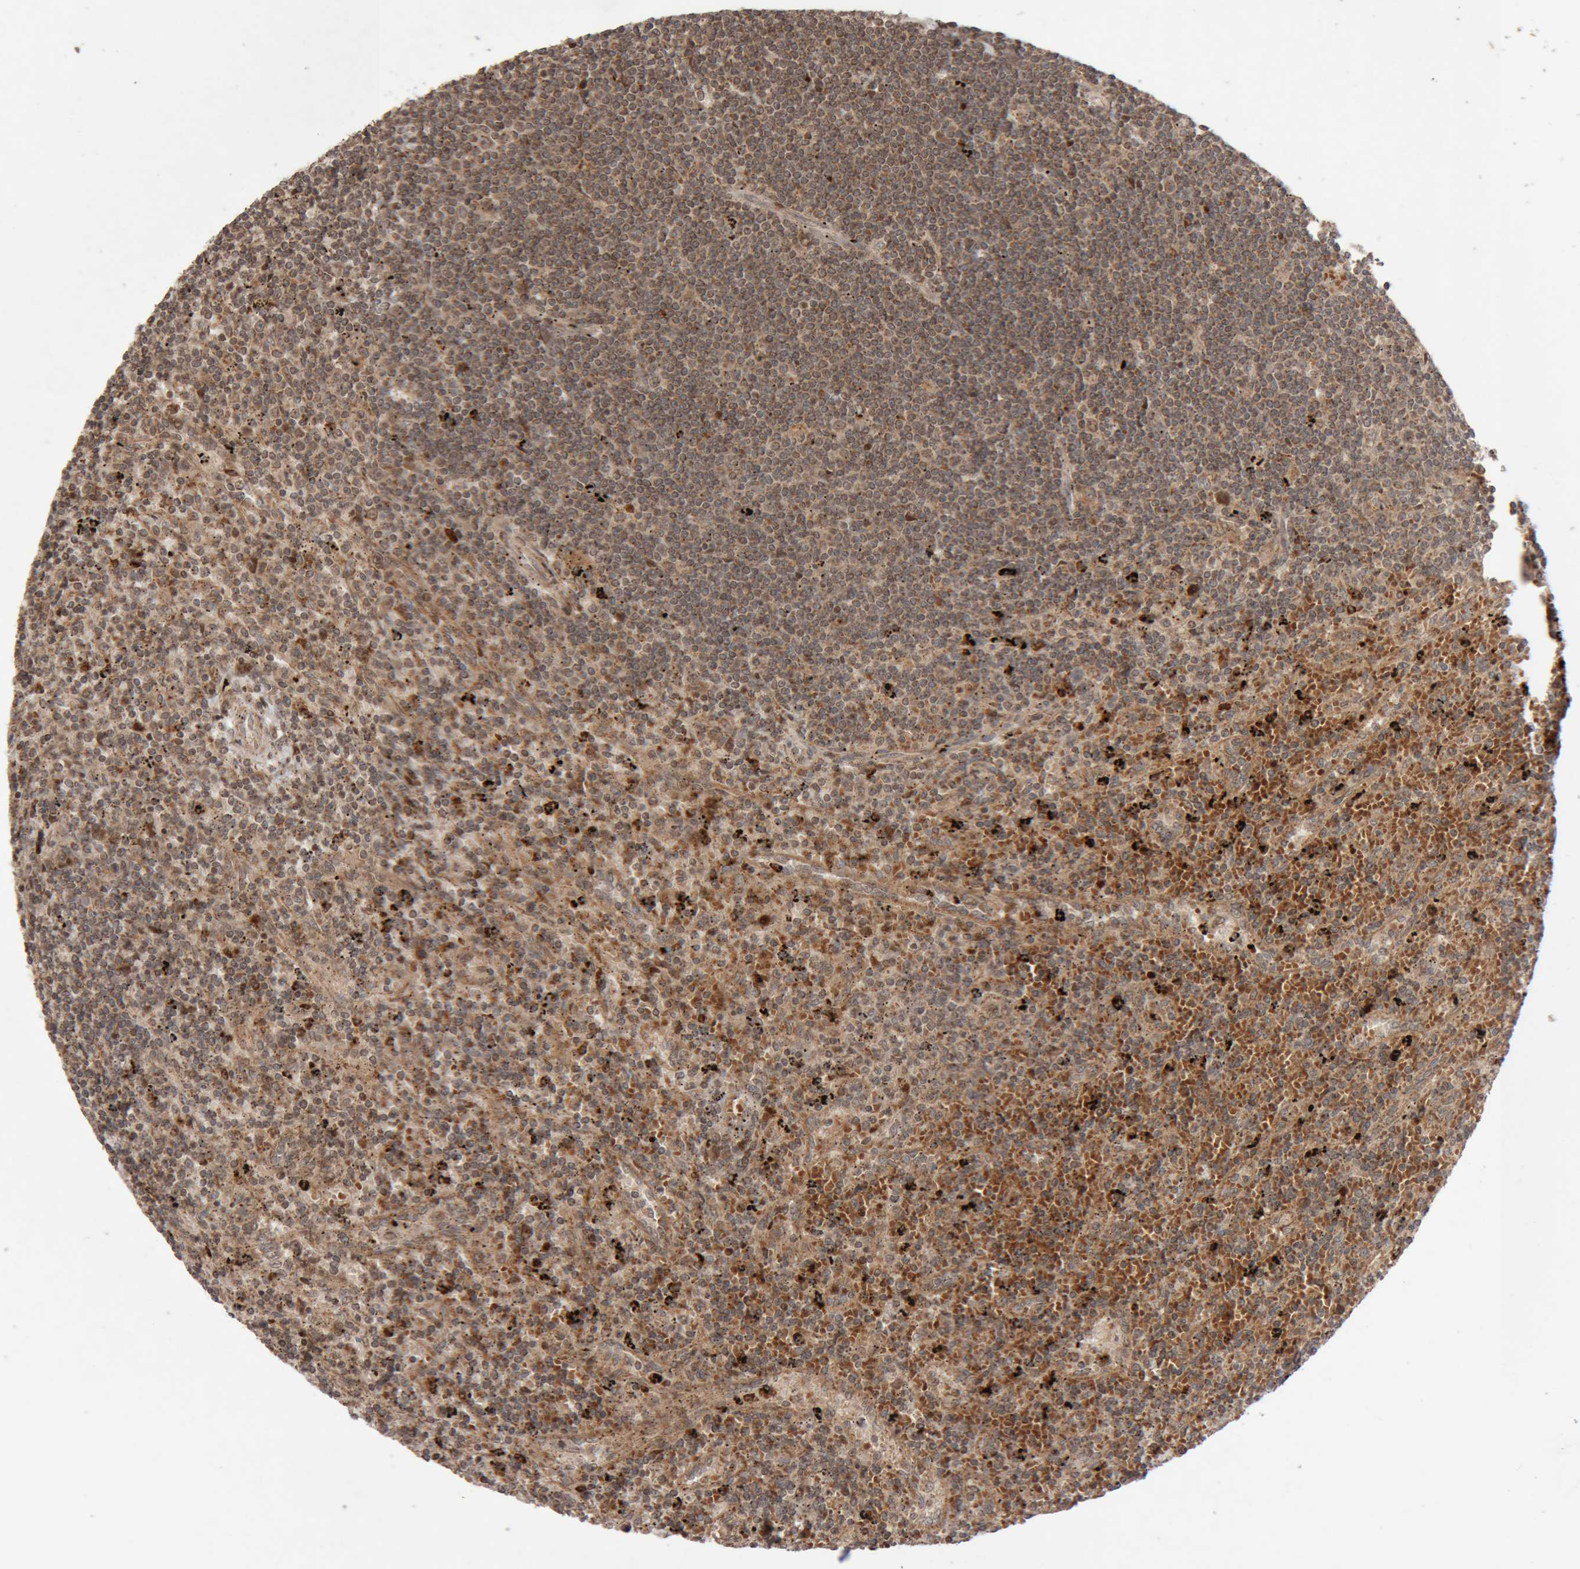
{"staining": {"intensity": "moderate", "quantity": ">75%", "location": "cytoplasmic/membranous"}, "tissue": "lymphoma", "cell_type": "Tumor cells", "image_type": "cancer", "snomed": [{"axis": "morphology", "description": "Malignant lymphoma, non-Hodgkin's type, Low grade"}, {"axis": "topography", "description": "Spleen"}], "caption": "Immunohistochemical staining of human low-grade malignant lymphoma, non-Hodgkin's type demonstrates medium levels of moderate cytoplasmic/membranous protein staining in approximately >75% of tumor cells.", "gene": "KIF21B", "patient": {"sex": "male", "age": 76}}